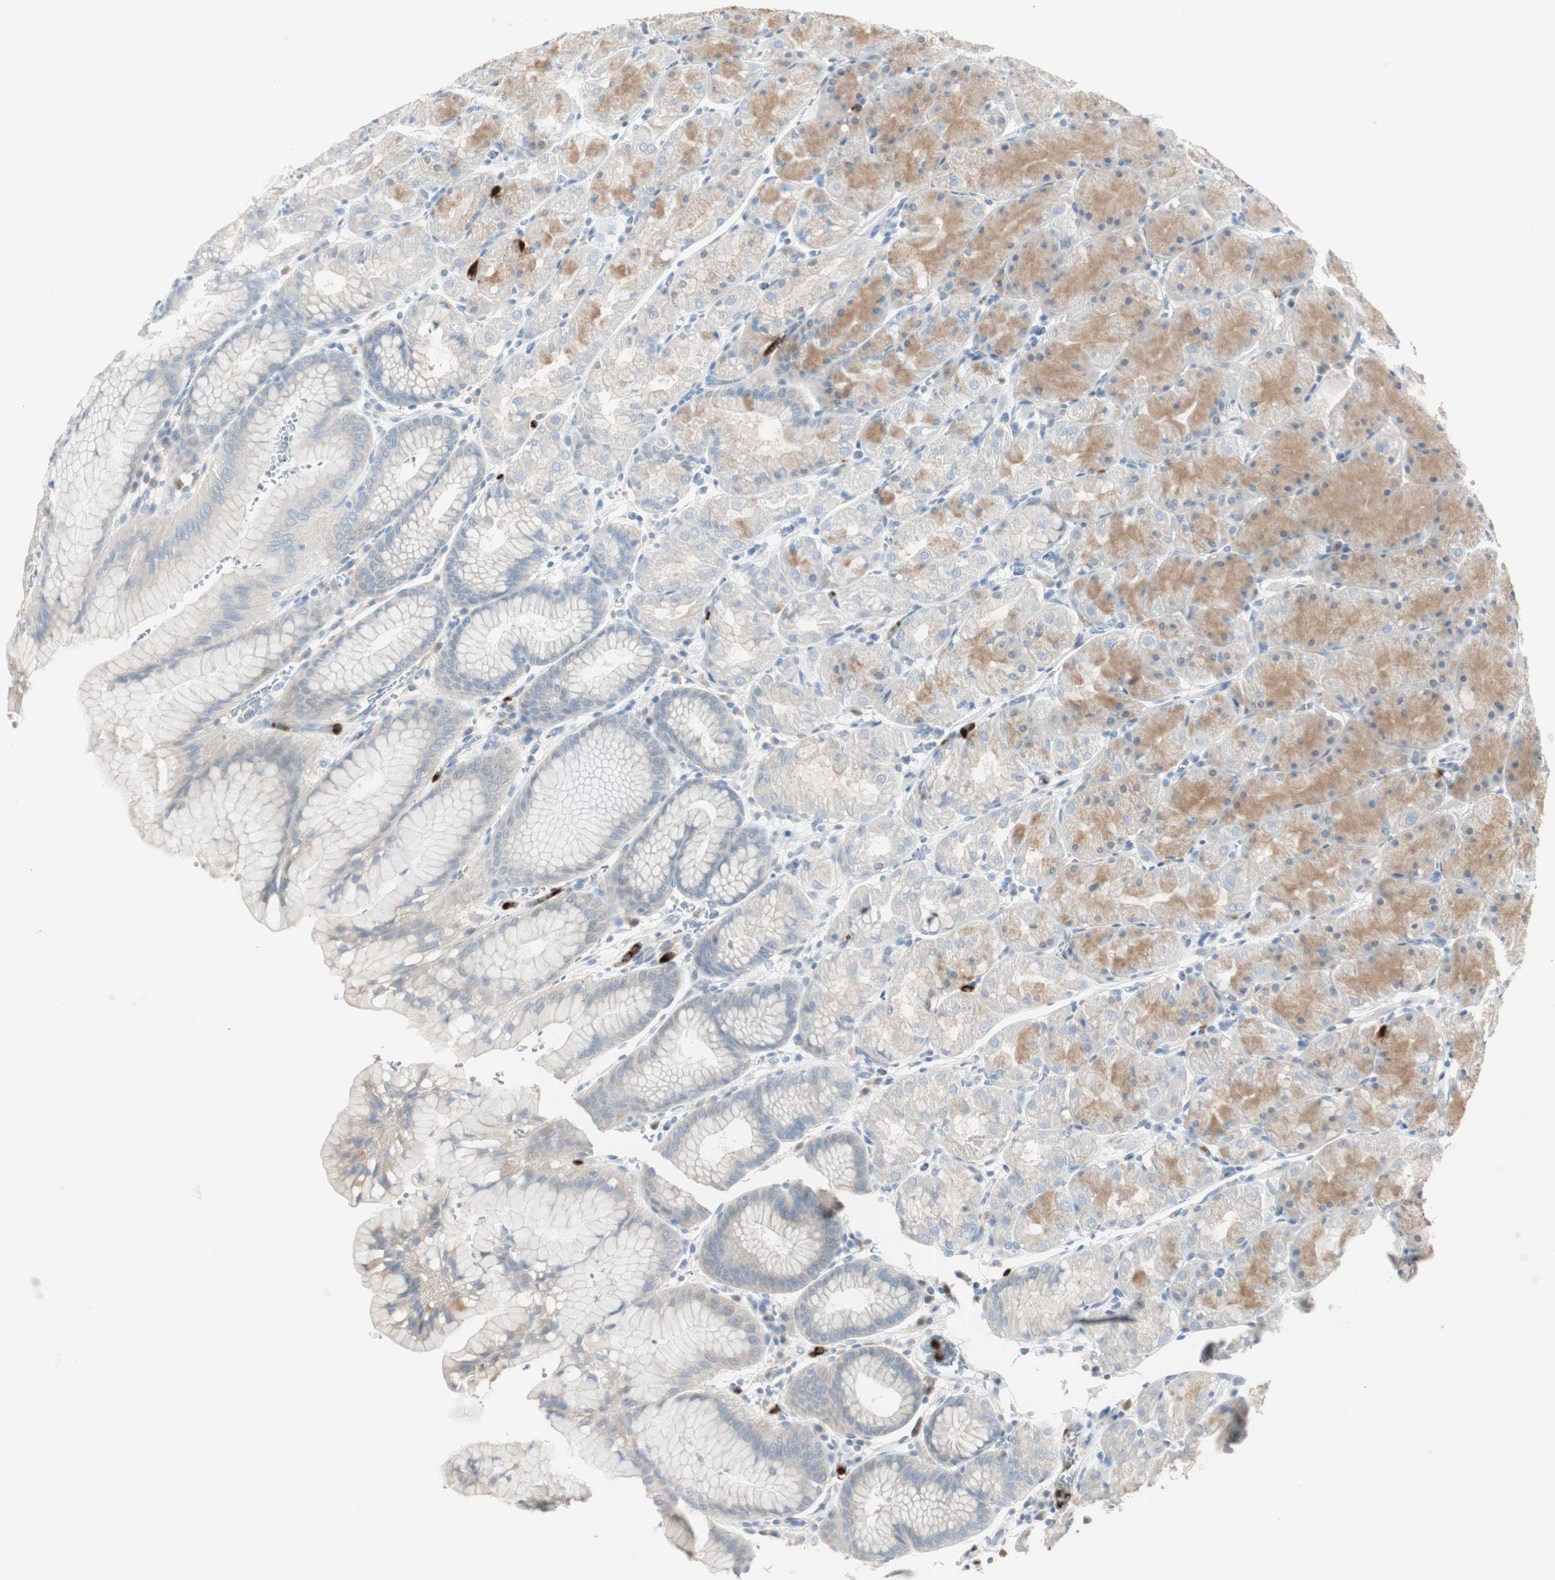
{"staining": {"intensity": "moderate", "quantity": "25%-75%", "location": "cytoplasmic/membranous"}, "tissue": "stomach", "cell_type": "Glandular cells", "image_type": "normal", "snomed": [{"axis": "morphology", "description": "Normal tissue, NOS"}, {"axis": "topography", "description": "Stomach, upper"}, {"axis": "topography", "description": "Stomach"}], "caption": "DAB immunohistochemical staining of benign stomach exhibits moderate cytoplasmic/membranous protein expression in about 25%-75% of glandular cells.", "gene": "PRTN3", "patient": {"sex": "male", "age": 76}}